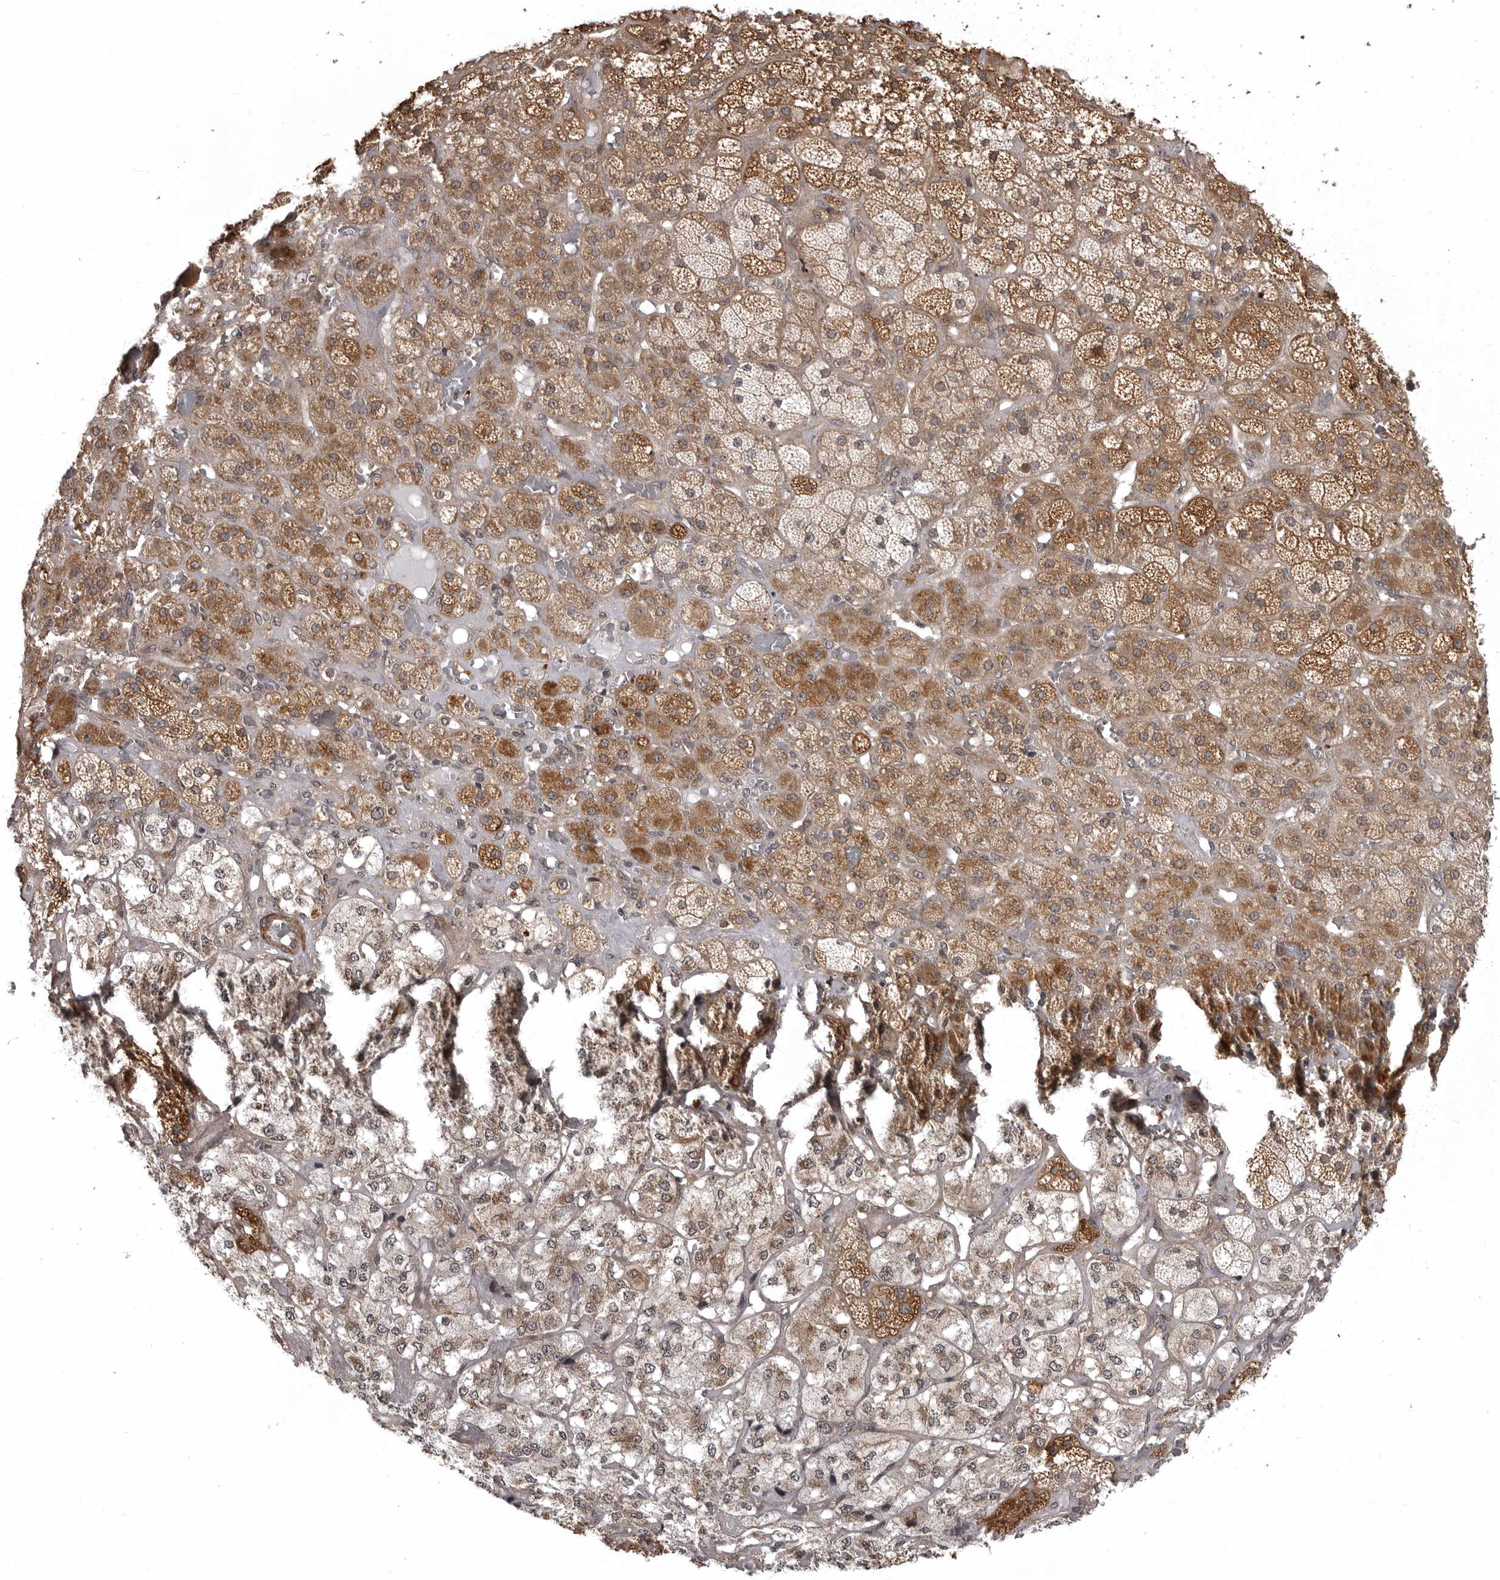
{"staining": {"intensity": "moderate", "quantity": ">75%", "location": "cytoplasmic/membranous"}, "tissue": "adrenal gland", "cell_type": "Glandular cells", "image_type": "normal", "snomed": [{"axis": "morphology", "description": "Normal tissue, NOS"}, {"axis": "topography", "description": "Adrenal gland"}], "caption": "Benign adrenal gland demonstrates moderate cytoplasmic/membranous staining in about >75% of glandular cells, visualized by immunohistochemistry. The staining is performed using DAB (3,3'-diaminobenzidine) brown chromogen to label protein expression. The nuclei are counter-stained blue using hematoxylin.", "gene": "SNX16", "patient": {"sex": "male", "age": 57}}